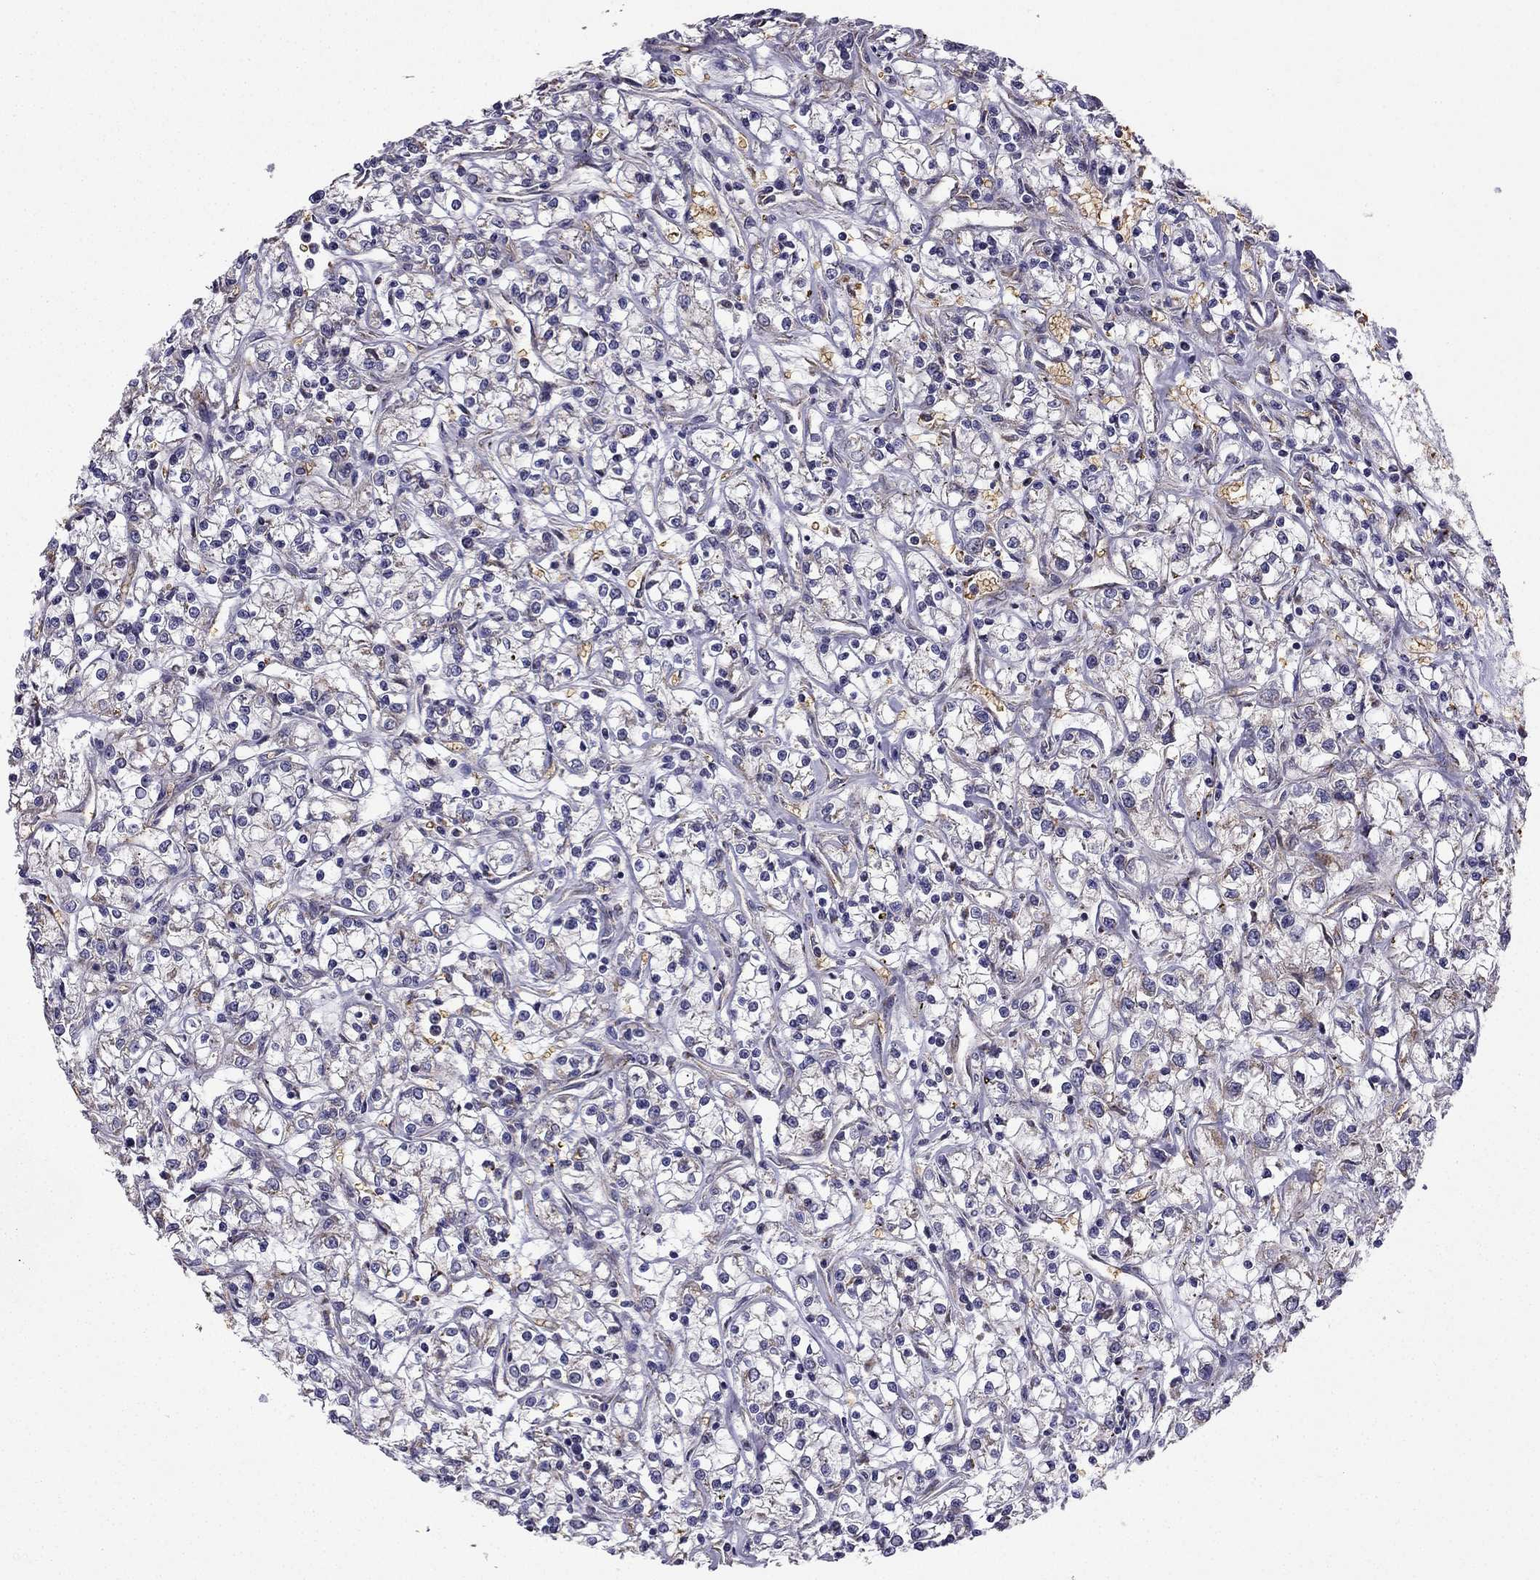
{"staining": {"intensity": "negative", "quantity": "none", "location": "none"}, "tissue": "renal cancer", "cell_type": "Tumor cells", "image_type": "cancer", "snomed": [{"axis": "morphology", "description": "Adenocarcinoma, NOS"}, {"axis": "topography", "description": "Kidney"}], "caption": "Human renal adenocarcinoma stained for a protein using immunohistochemistry (IHC) displays no positivity in tumor cells.", "gene": "B4GALT7", "patient": {"sex": "female", "age": 59}}